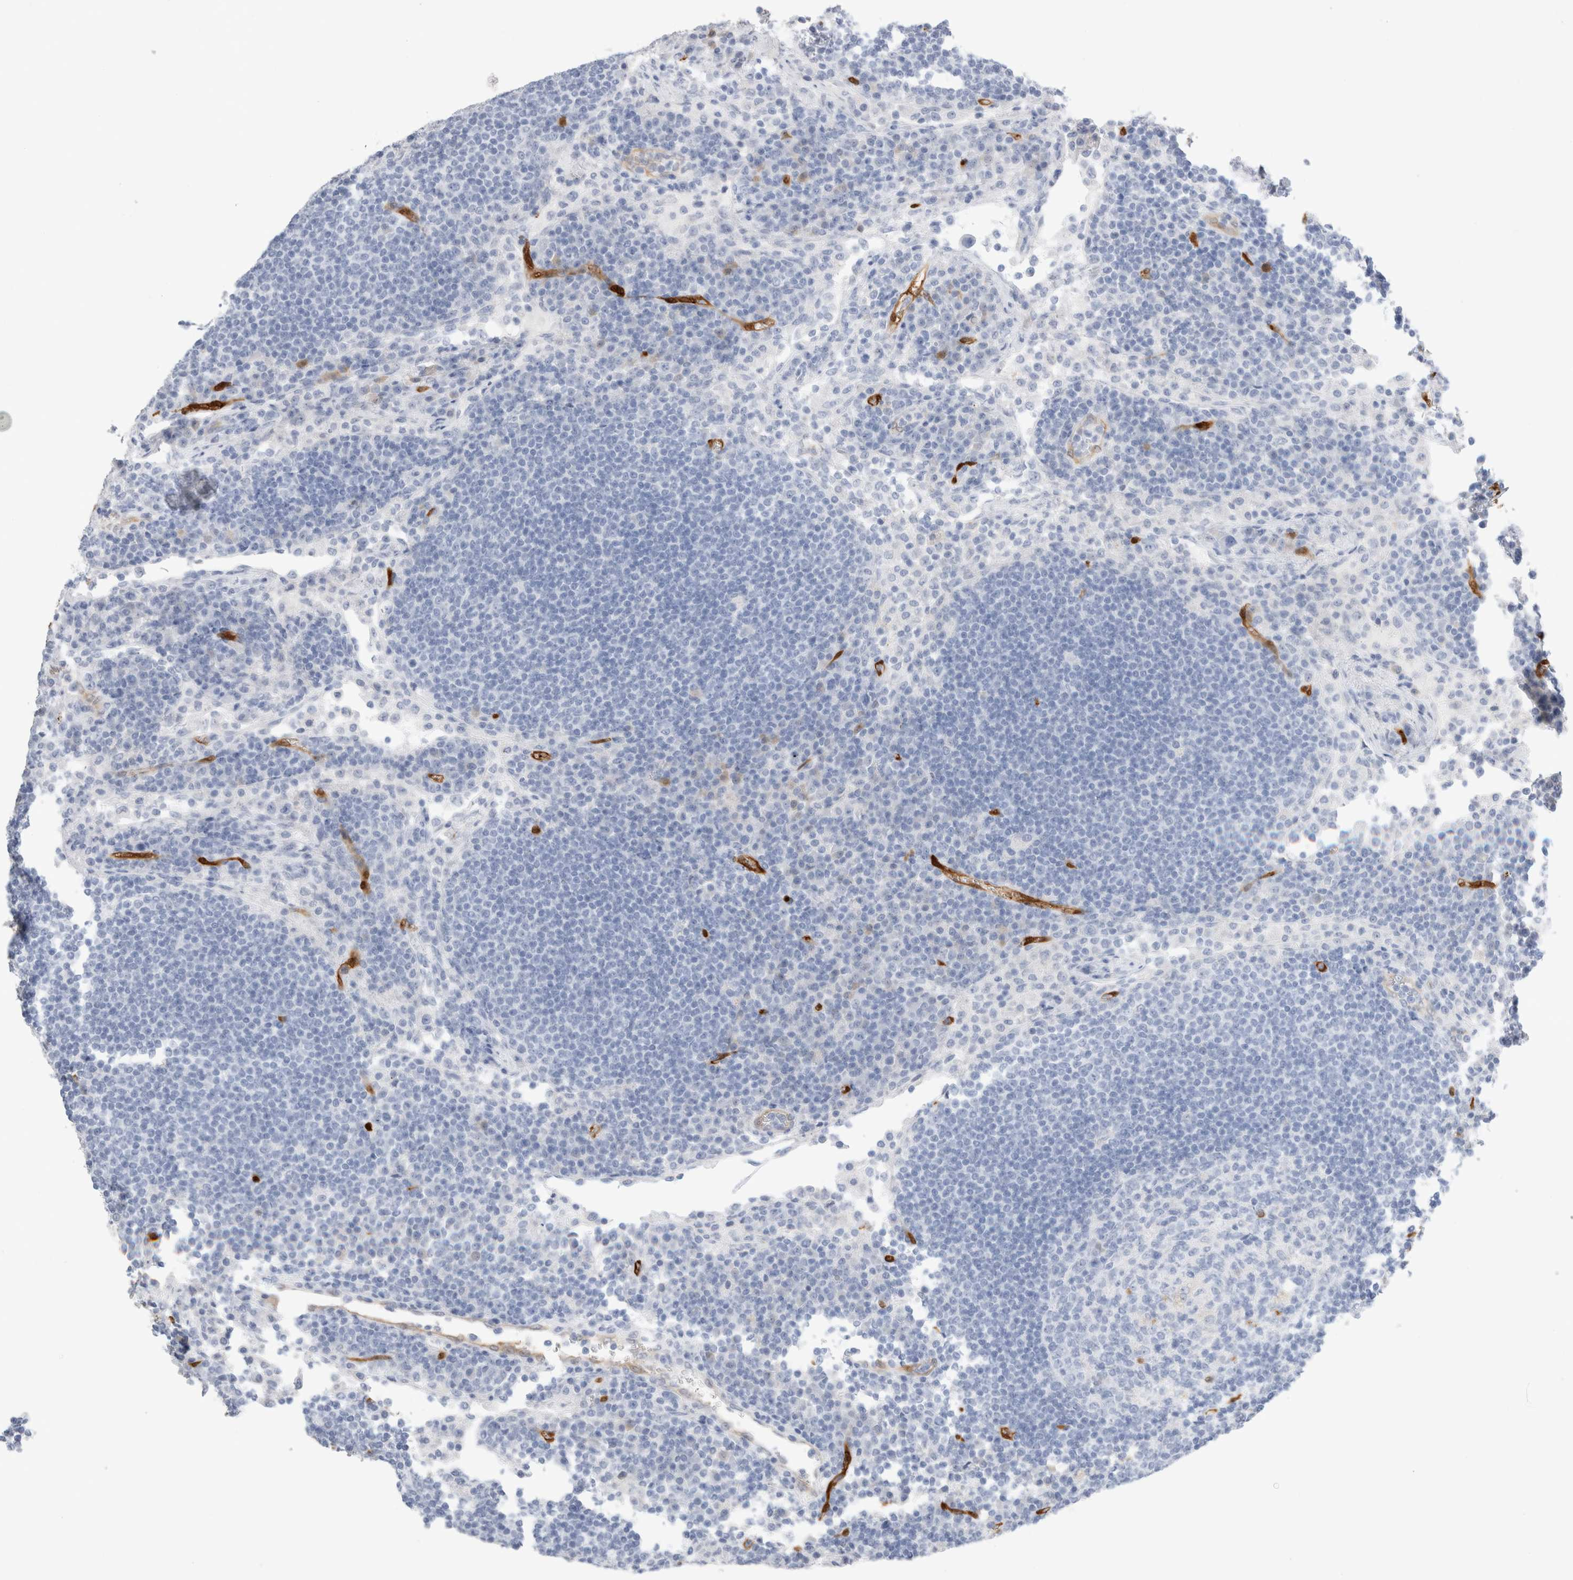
{"staining": {"intensity": "negative", "quantity": "none", "location": "none"}, "tissue": "lymph node", "cell_type": "Germinal center cells", "image_type": "normal", "snomed": [{"axis": "morphology", "description": "Normal tissue, NOS"}, {"axis": "topography", "description": "Lymph node"}], "caption": "Immunohistochemistry micrograph of unremarkable human lymph node stained for a protein (brown), which displays no expression in germinal center cells. (Brightfield microscopy of DAB IHC at high magnification).", "gene": "NAPEPLD", "patient": {"sex": "female", "age": 53}}